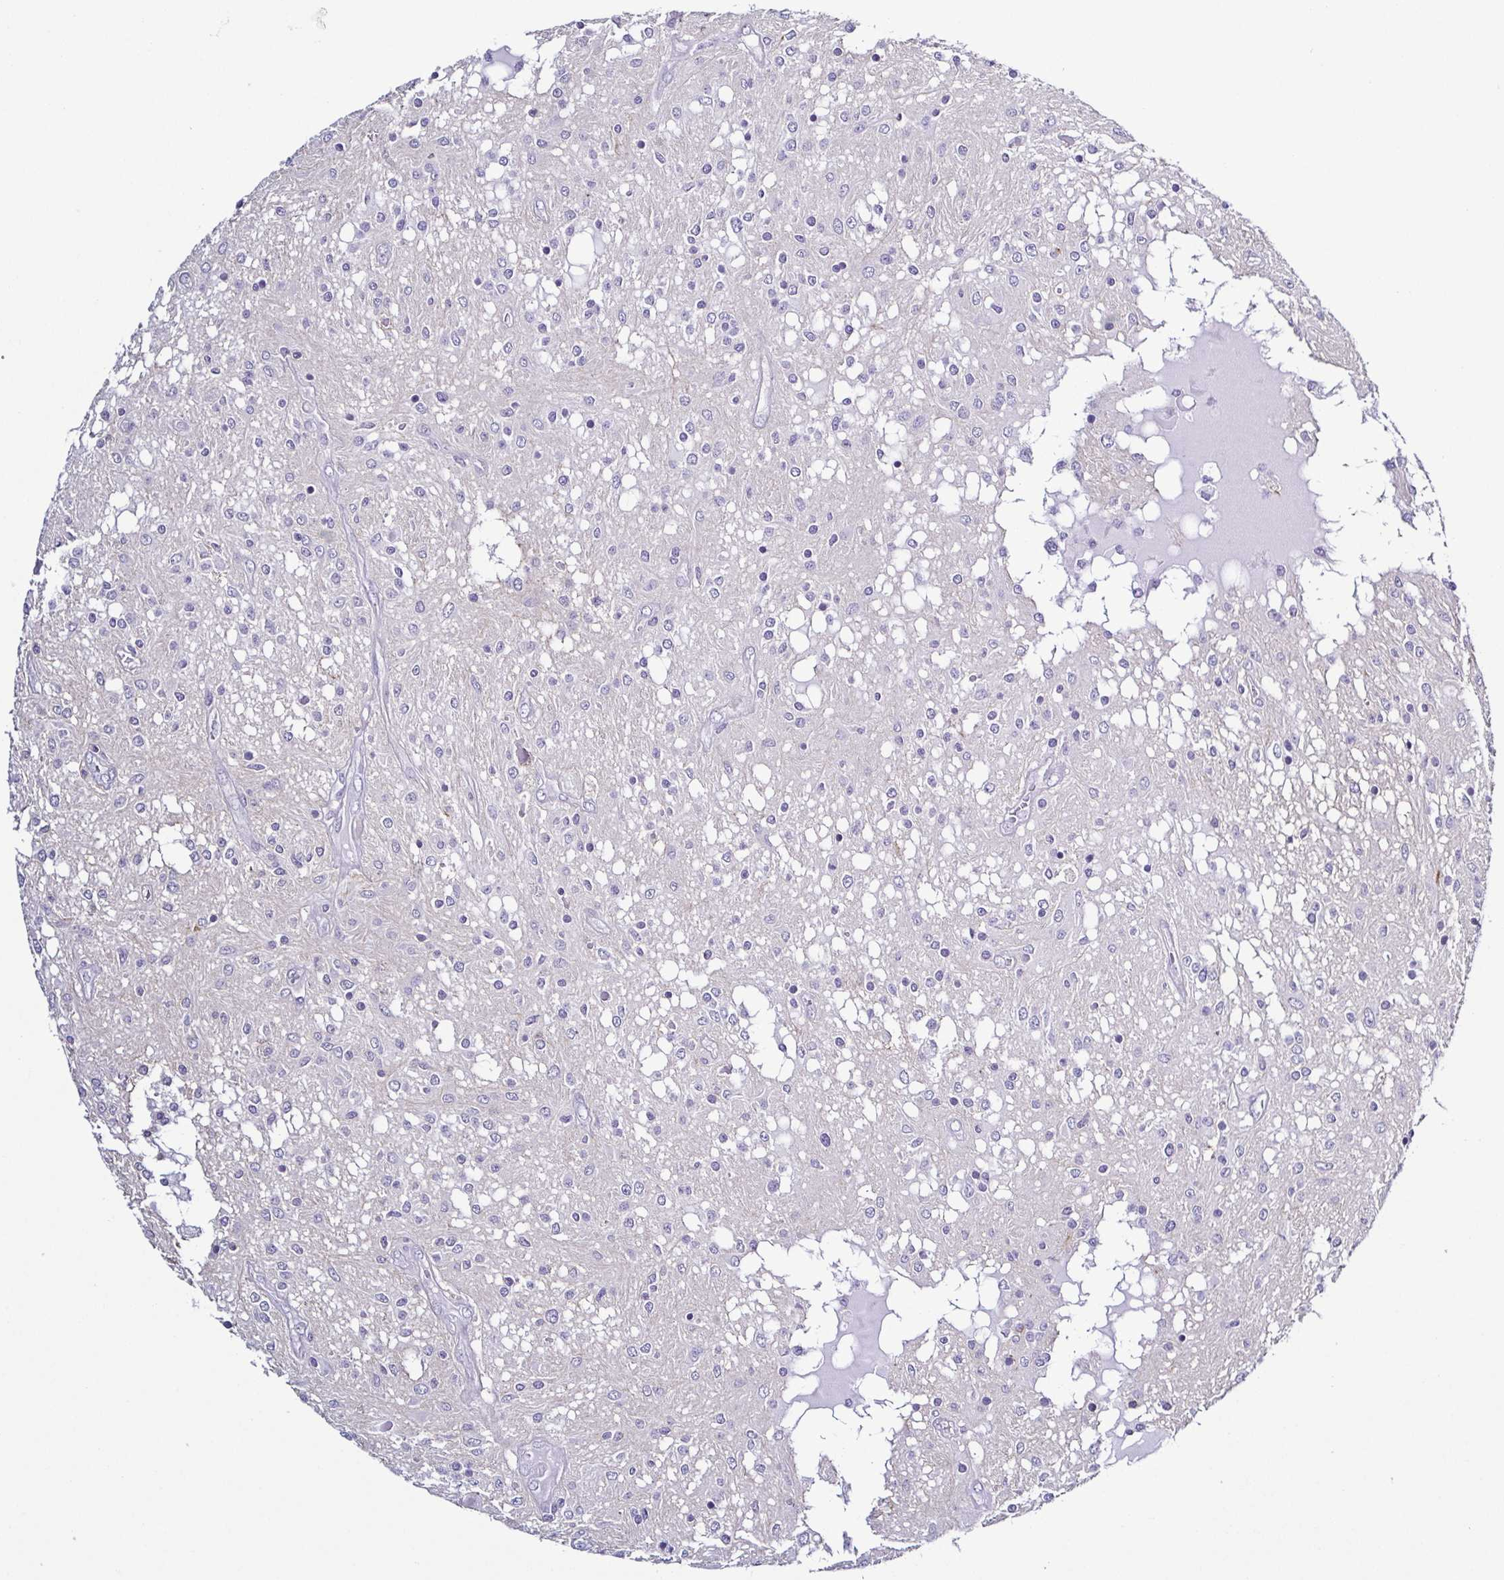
{"staining": {"intensity": "negative", "quantity": "none", "location": "none"}, "tissue": "glioma", "cell_type": "Tumor cells", "image_type": "cancer", "snomed": [{"axis": "morphology", "description": "Glioma, malignant, Low grade"}, {"axis": "topography", "description": "Cerebellum"}], "caption": "Tumor cells show no significant protein expression in glioma. (DAB (3,3'-diaminobenzidine) immunohistochemistry (IHC) with hematoxylin counter stain).", "gene": "TNNT2", "patient": {"sex": "female", "age": 14}}